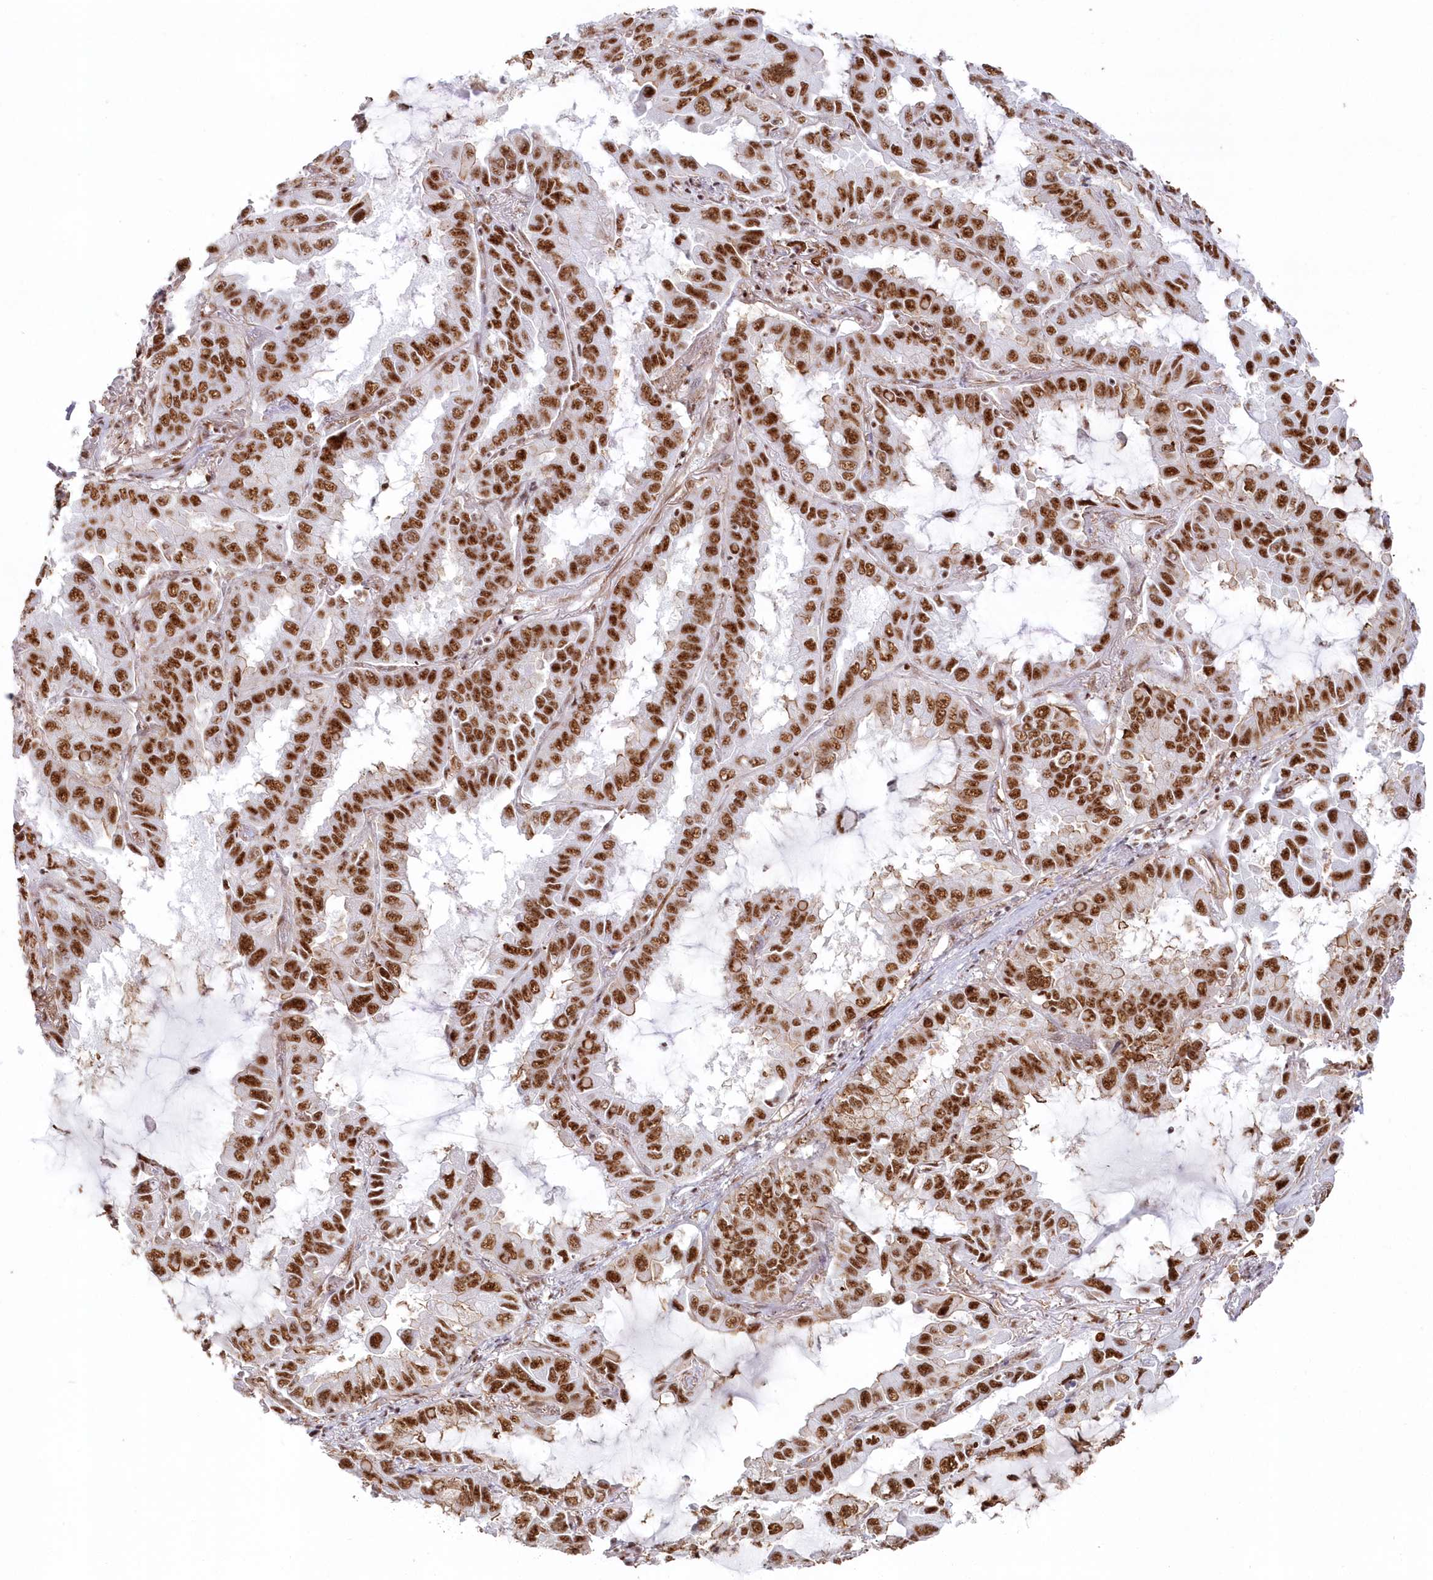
{"staining": {"intensity": "strong", "quantity": ">75%", "location": "nuclear"}, "tissue": "lung cancer", "cell_type": "Tumor cells", "image_type": "cancer", "snomed": [{"axis": "morphology", "description": "Adenocarcinoma, NOS"}, {"axis": "topography", "description": "Lung"}], "caption": "Brown immunohistochemical staining in lung adenocarcinoma exhibits strong nuclear staining in approximately >75% of tumor cells.", "gene": "DDX46", "patient": {"sex": "male", "age": 64}}